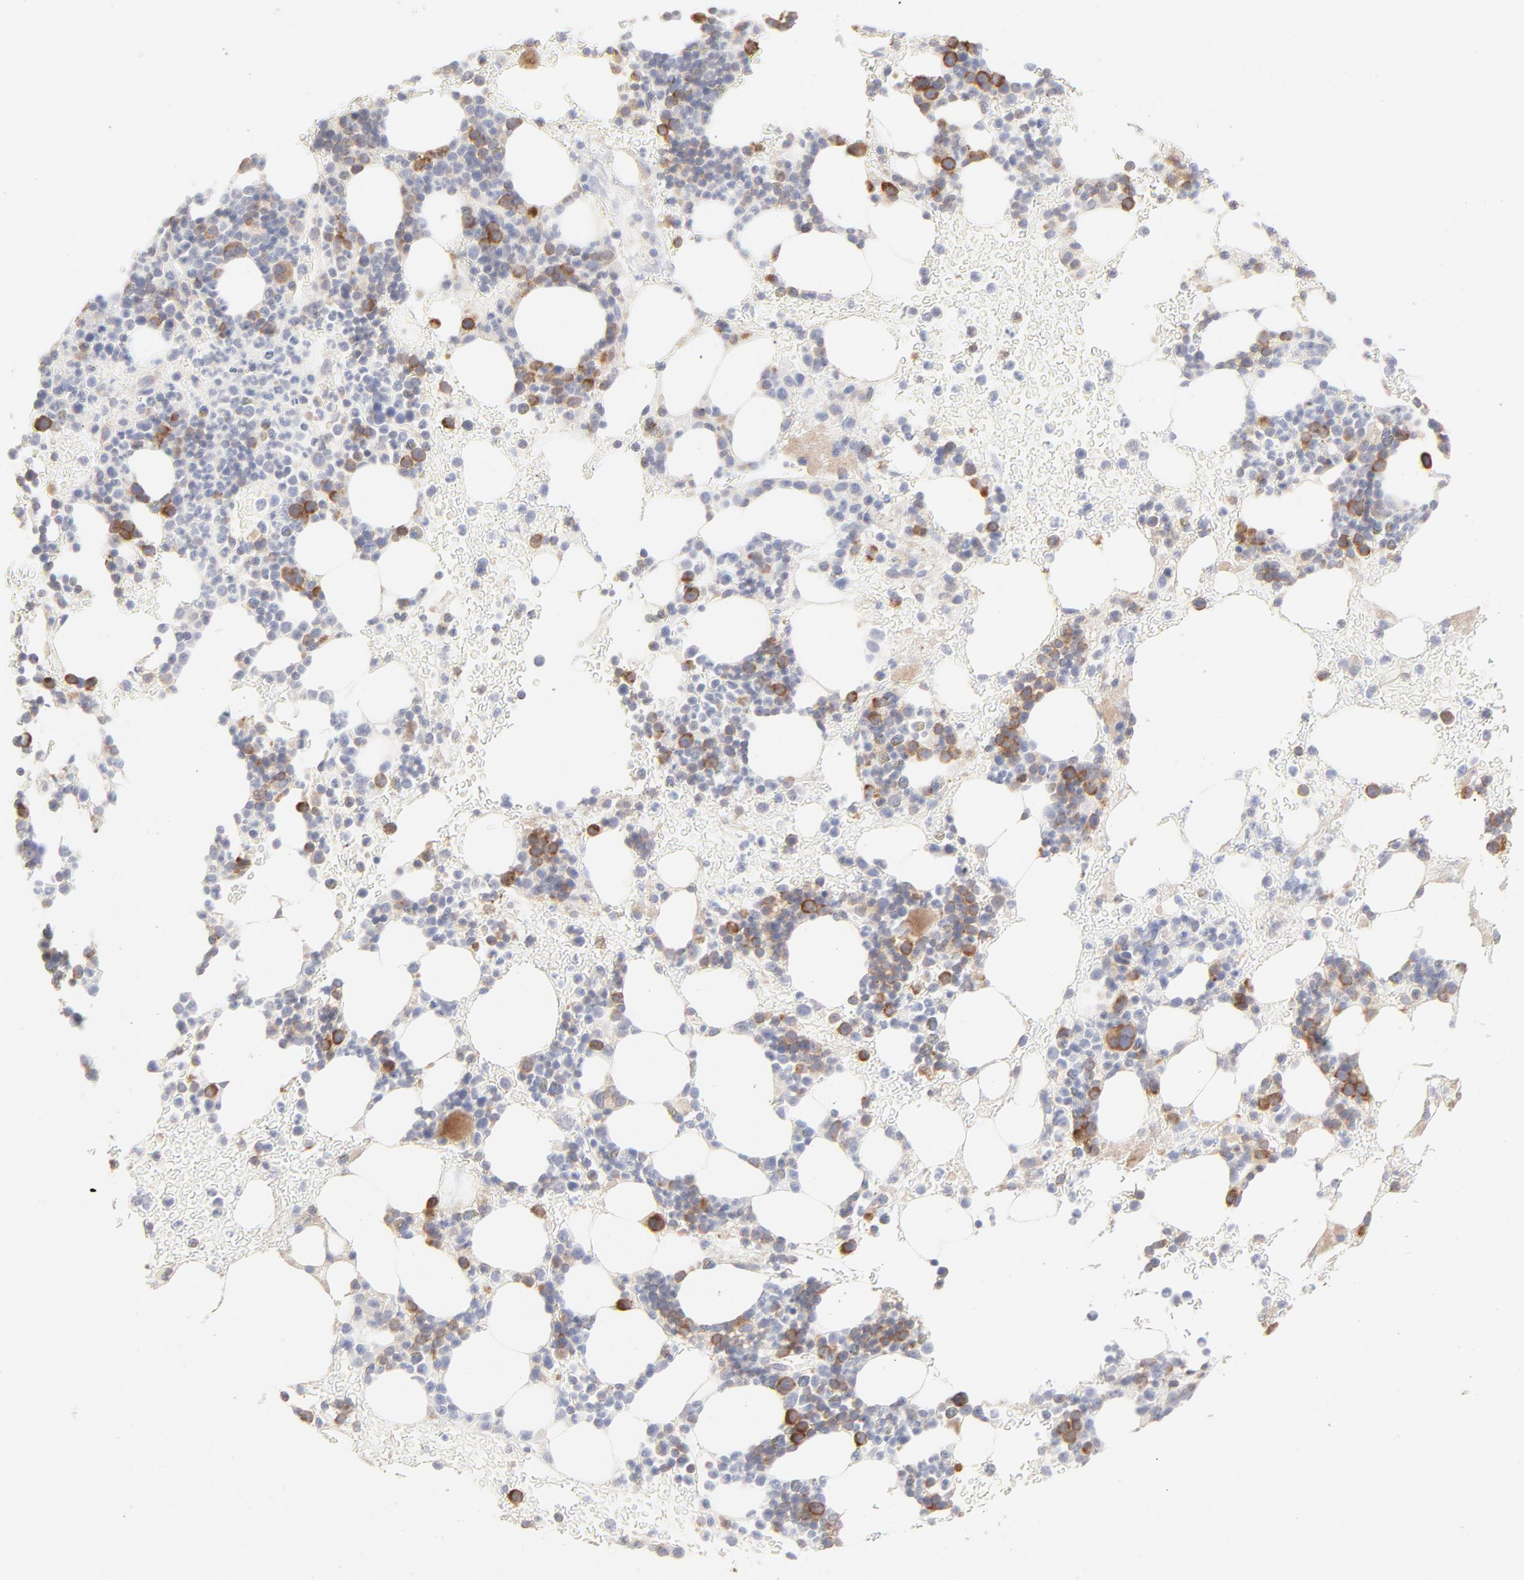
{"staining": {"intensity": "moderate", "quantity": "<25%", "location": "cytoplasmic/membranous"}, "tissue": "bone marrow", "cell_type": "Hematopoietic cells", "image_type": "normal", "snomed": [{"axis": "morphology", "description": "Normal tissue, NOS"}, {"axis": "topography", "description": "Bone marrow"}], "caption": "Immunohistochemistry (DAB (3,3'-diaminobenzidine)) staining of benign human bone marrow demonstrates moderate cytoplasmic/membranous protein staining in about <25% of hematopoietic cells.", "gene": "RPS21", "patient": {"sex": "male", "age": 17}}